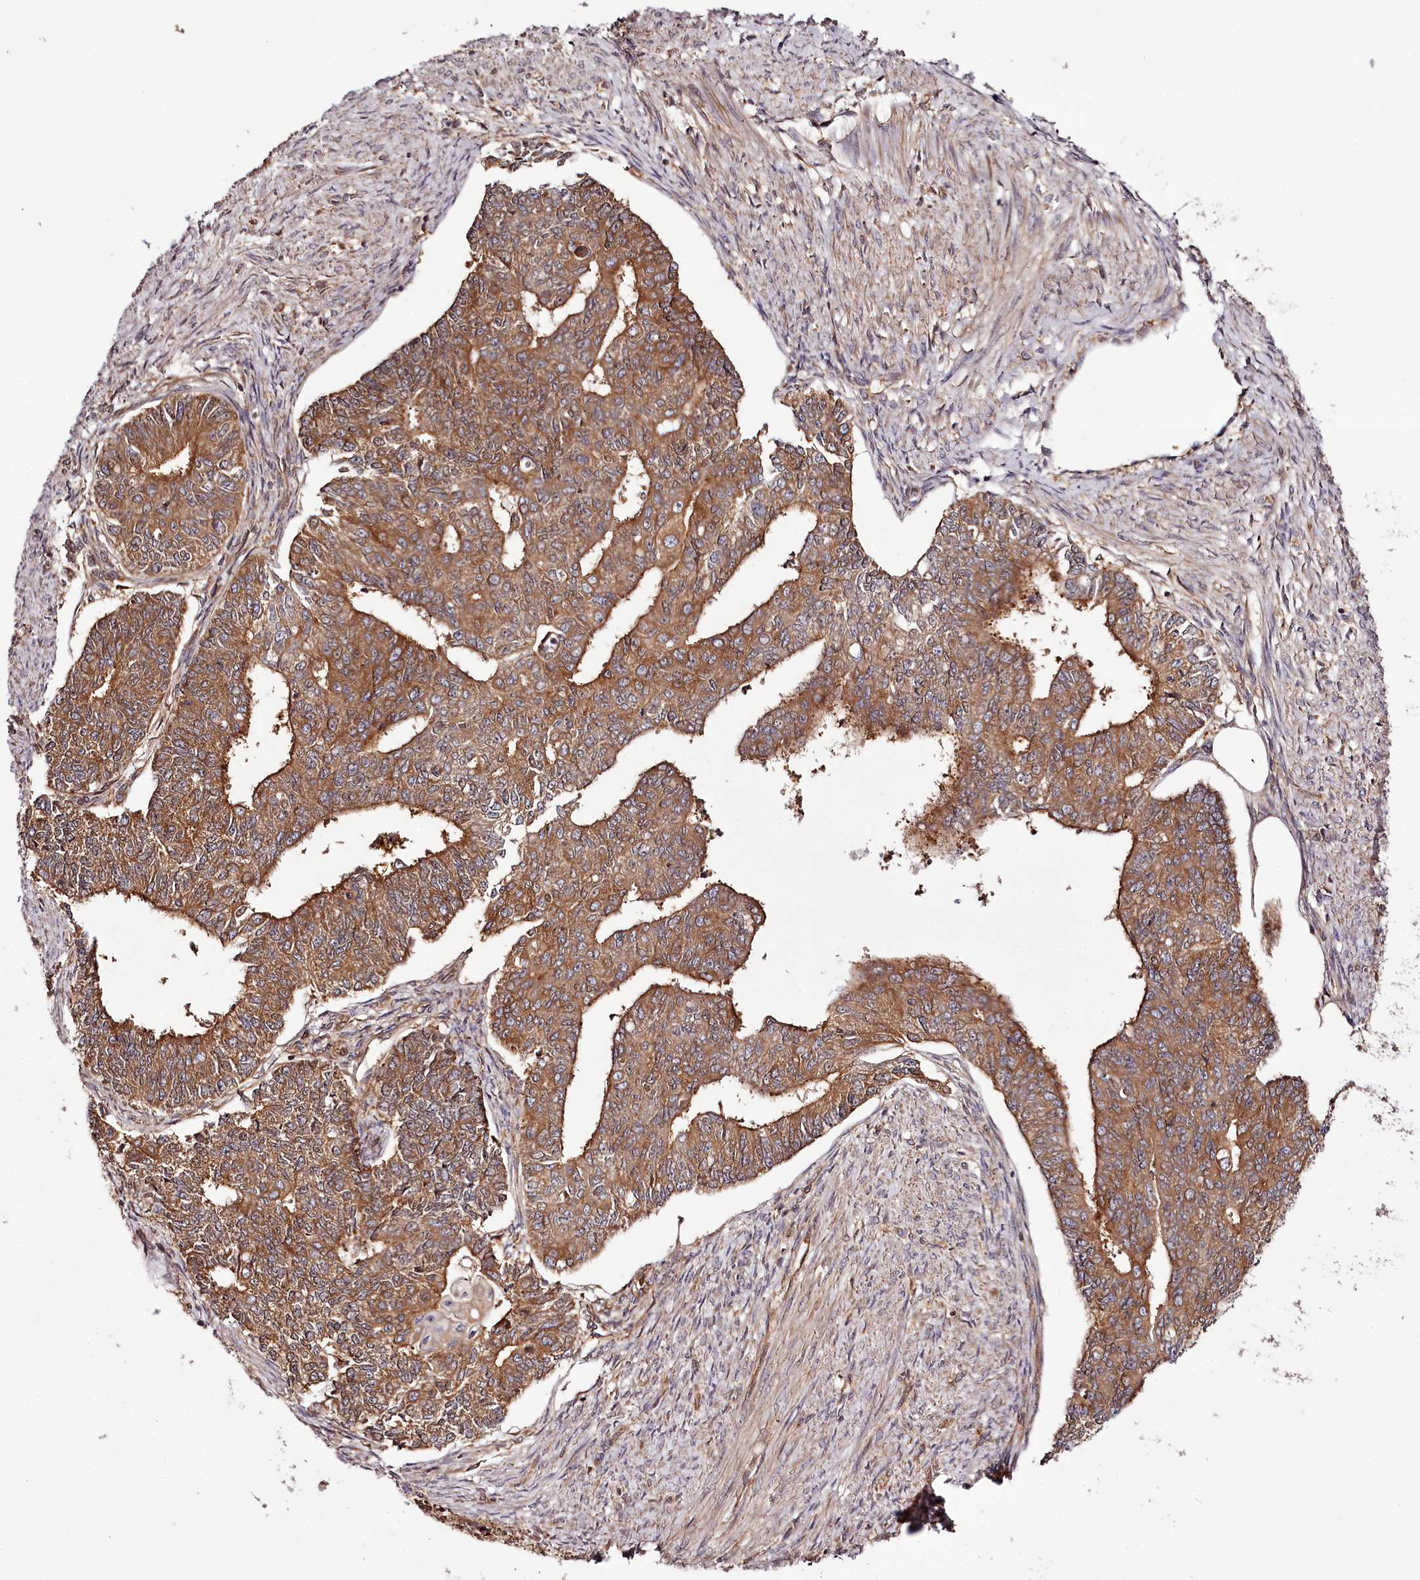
{"staining": {"intensity": "moderate", "quantity": ">75%", "location": "cytoplasmic/membranous"}, "tissue": "endometrial cancer", "cell_type": "Tumor cells", "image_type": "cancer", "snomed": [{"axis": "morphology", "description": "Adenocarcinoma, NOS"}, {"axis": "topography", "description": "Endometrium"}], "caption": "A high-resolution image shows immunohistochemistry (IHC) staining of endometrial cancer (adenocarcinoma), which reveals moderate cytoplasmic/membranous expression in about >75% of tumor cells.", "gene": "TARS1", "patient": {"sex": "female", "age": 32}}